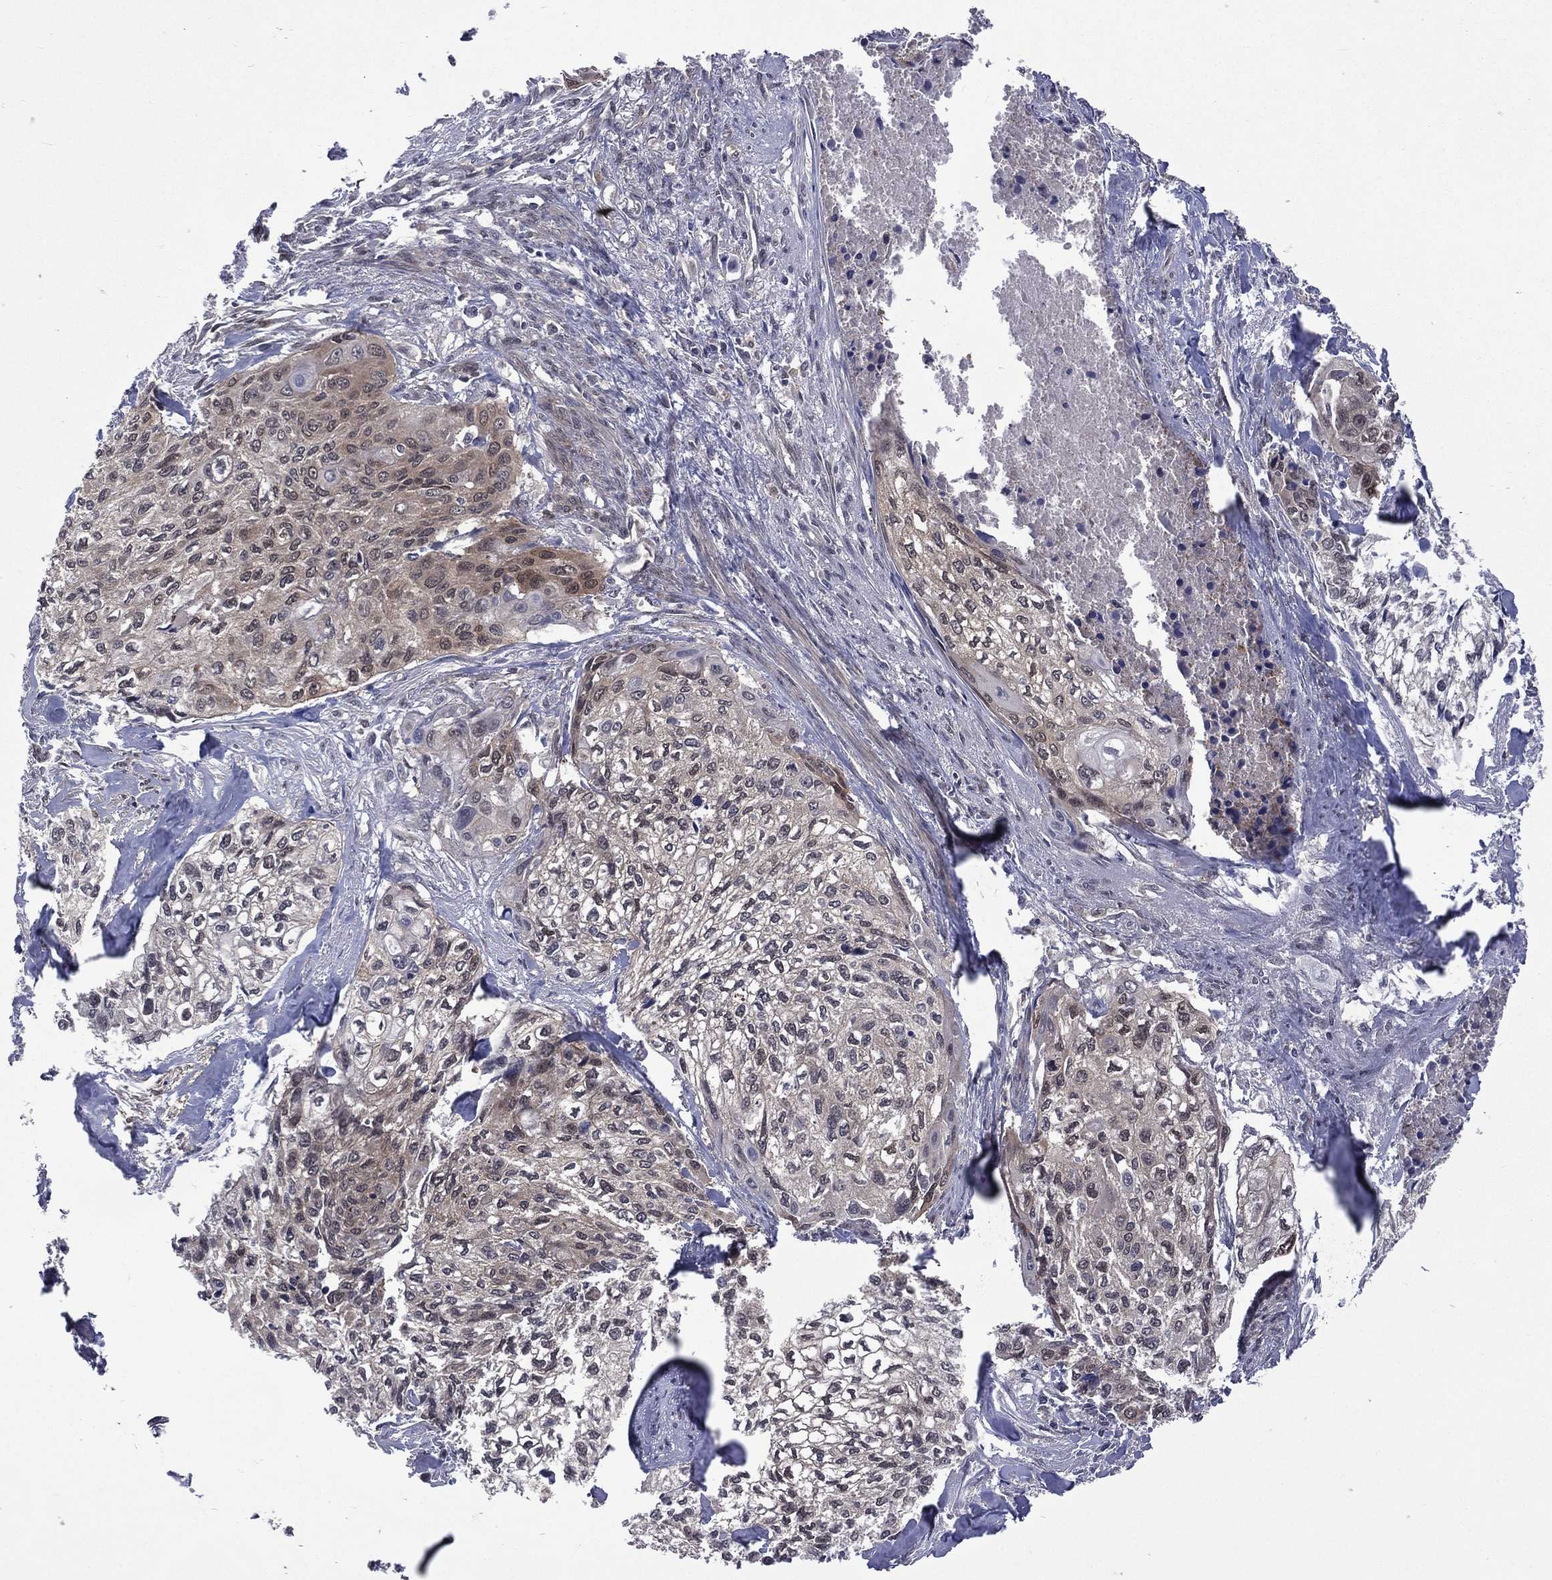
{"staining": {"intensity": "negative", "quantity": "none", "location": "none"}, "tissue": "cervical cancer", "cell_type": "Tumor cells", "image_type": "cancer", "snomed": [{"axis": "morphology", "description": "Squamous cell carcinoma, NOS"}, {"axis": "topography", "description": "Cervix"}], "caption": "IHC histopathology image of neoplastic tissue: human cervical cancer (squamous cell carcinoma) stained with DAB demonstrates no significant protein expression in tumor cells.", "gene": "MTAP", "patient": {"sex": "female", "age": 58}}